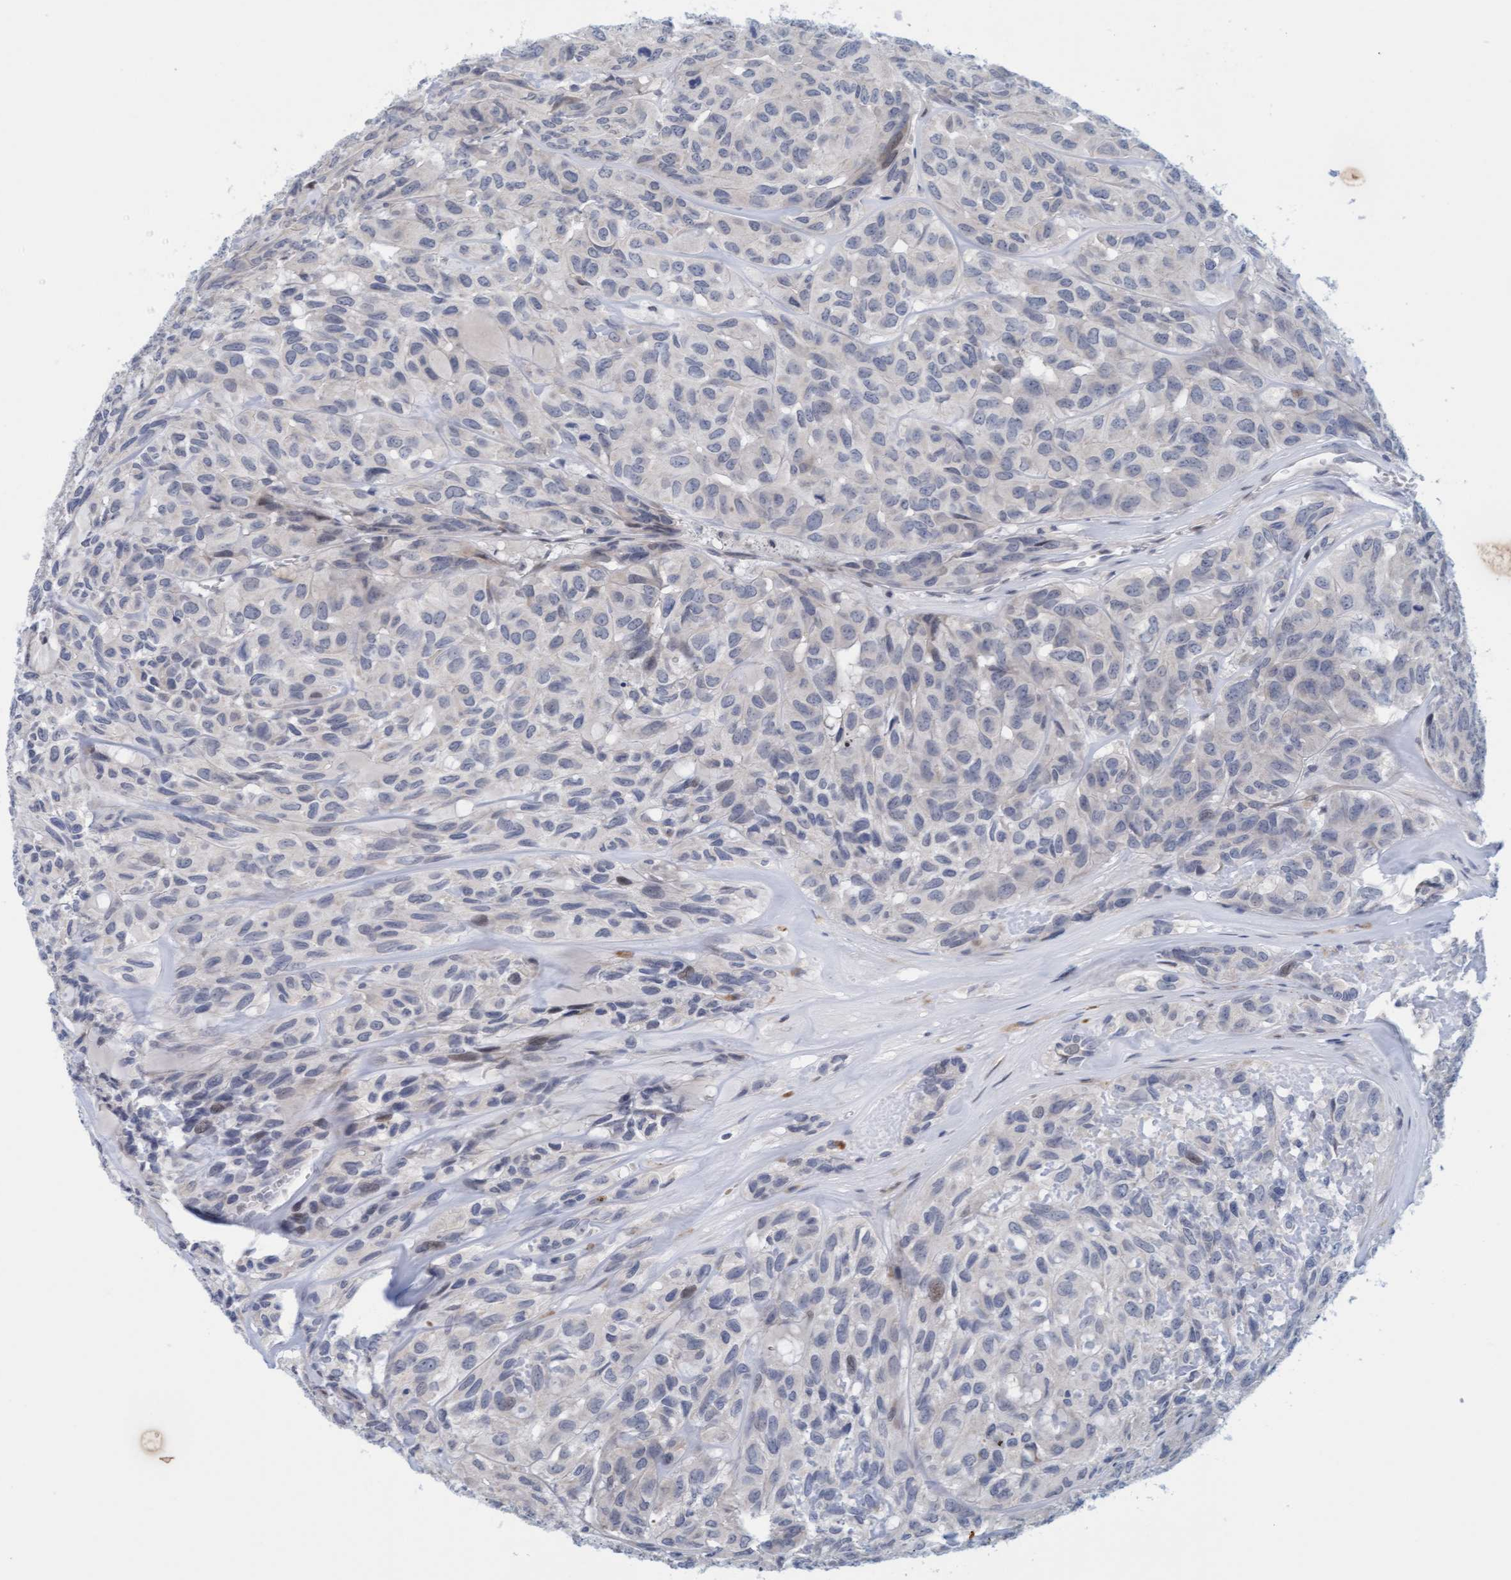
{"staining": {"intensity": "weak", "quantity": "<25%", "location": "nuclear"}, "tissue": "head and neck cancer", "cell_type": "Tumor cells", "image_type": "cancer", "snomed": [{"axis": "morphology", "description": "Adenocarcinoma, NOS"}, {"axis": "topography", "description": "Salivary gland, NOS"}, {"axis": "topography", "description": "Head-Neck"}], "caption": "IHC micrograph of neoplastic tissue: adenocarcinoma (head and neck) stained with DAB exhibits no significant protein expression in tumor cells.", "gene": "ZC3H3", "patient": {"sex": "female", "age": 76}}